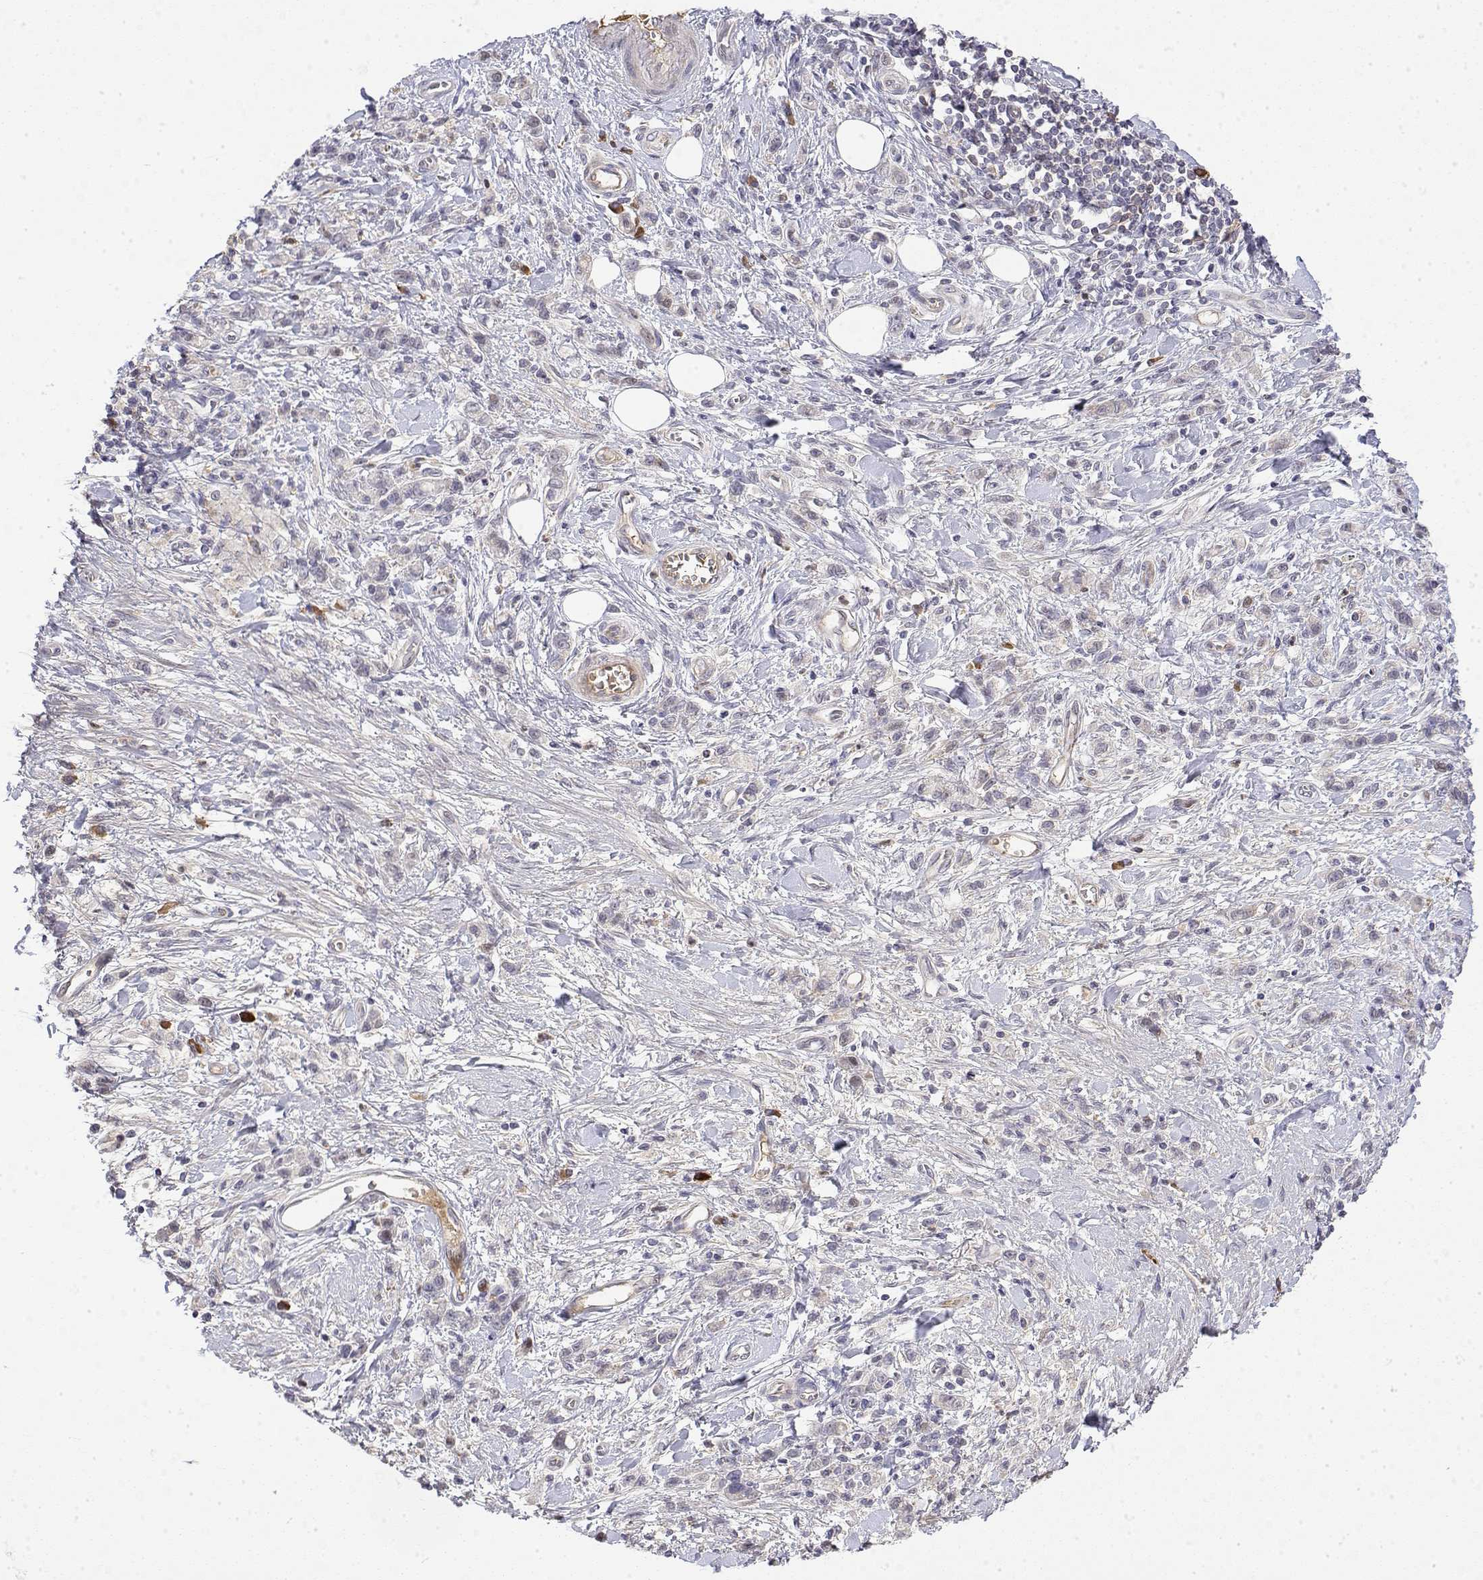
{"staining": {"intensity": "negative", "quantity": "none", "location": "none"}, "tissue": "stomach cancer", "cell_type": "Tumor cells", "image_type": "cancer", "snomed": [{"axis": "morphology", "description": "Adenocarcinoma, NOS"}, {"axis": "topography", "description": "Stomach"}], "caption": "The image reveals no staining of tumor cells in adenocarcinoma (stomach).", "gene": "IGFBP4", "patient": {"sex": "male", "age": 77}}